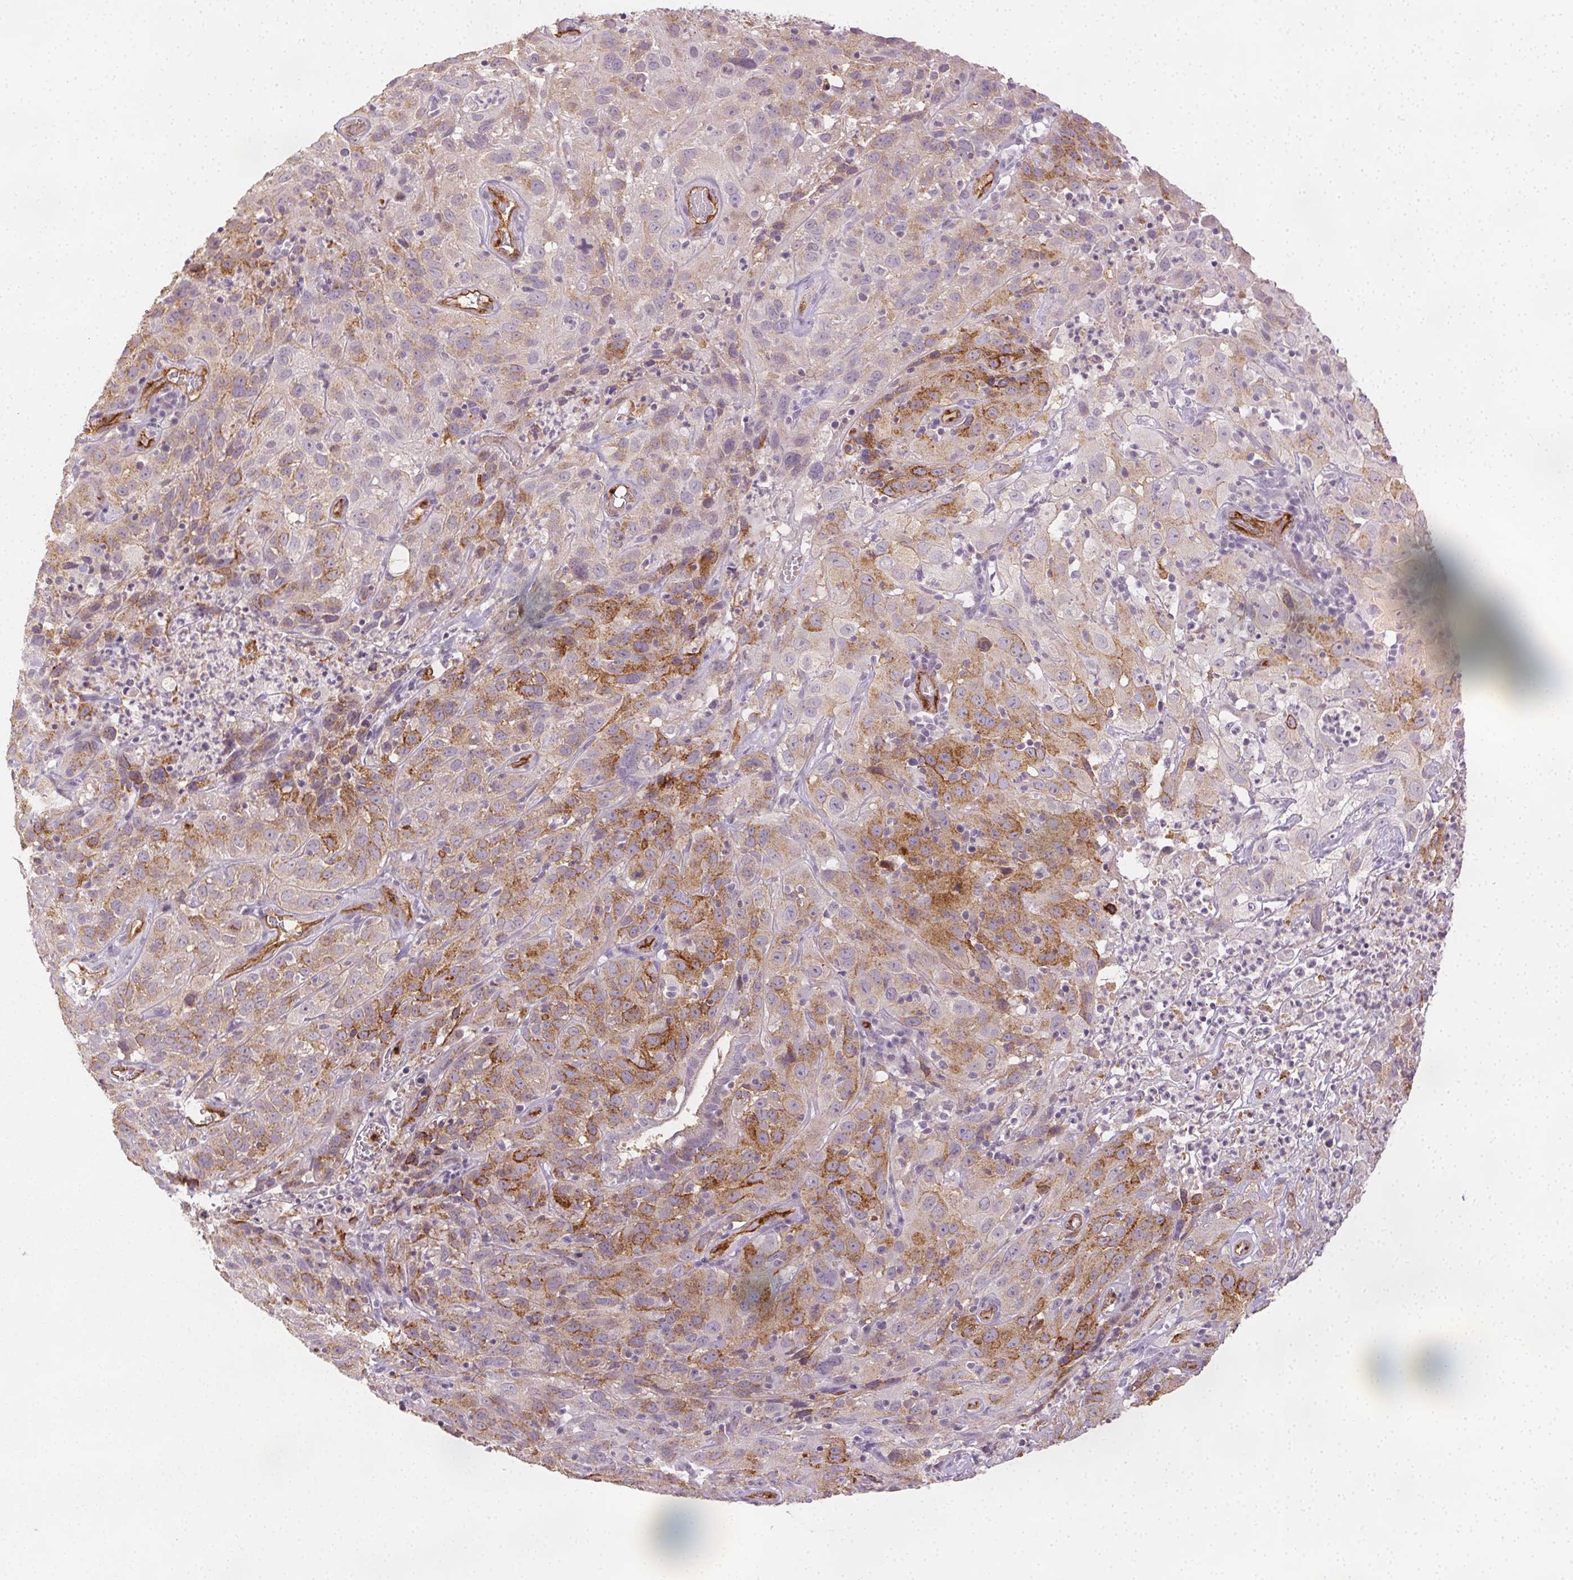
{"staining": {"intensity": "strong", "quantity": "25%-75%", "location": "cytoplasmic/membranous"}, "tissue": "cervical cancer", "cell_type": "Tumor cells", "image_type": "cancer", "snomed": [{"axis": "morphology", "description": "Squamous cell carcinoma, NOS"}, {"axis": "topography", "description": "Cervix"}], "caption": "This micrograph demonstrates immunohistochemistry staining of human cervical cancer (squamous cell carcinoma), with high strong cytoplasmic/membranous expression in about 25%-75% of tumor cells.", "gene": "PODXL", "patient": {"sex": "female", "age": 32}}